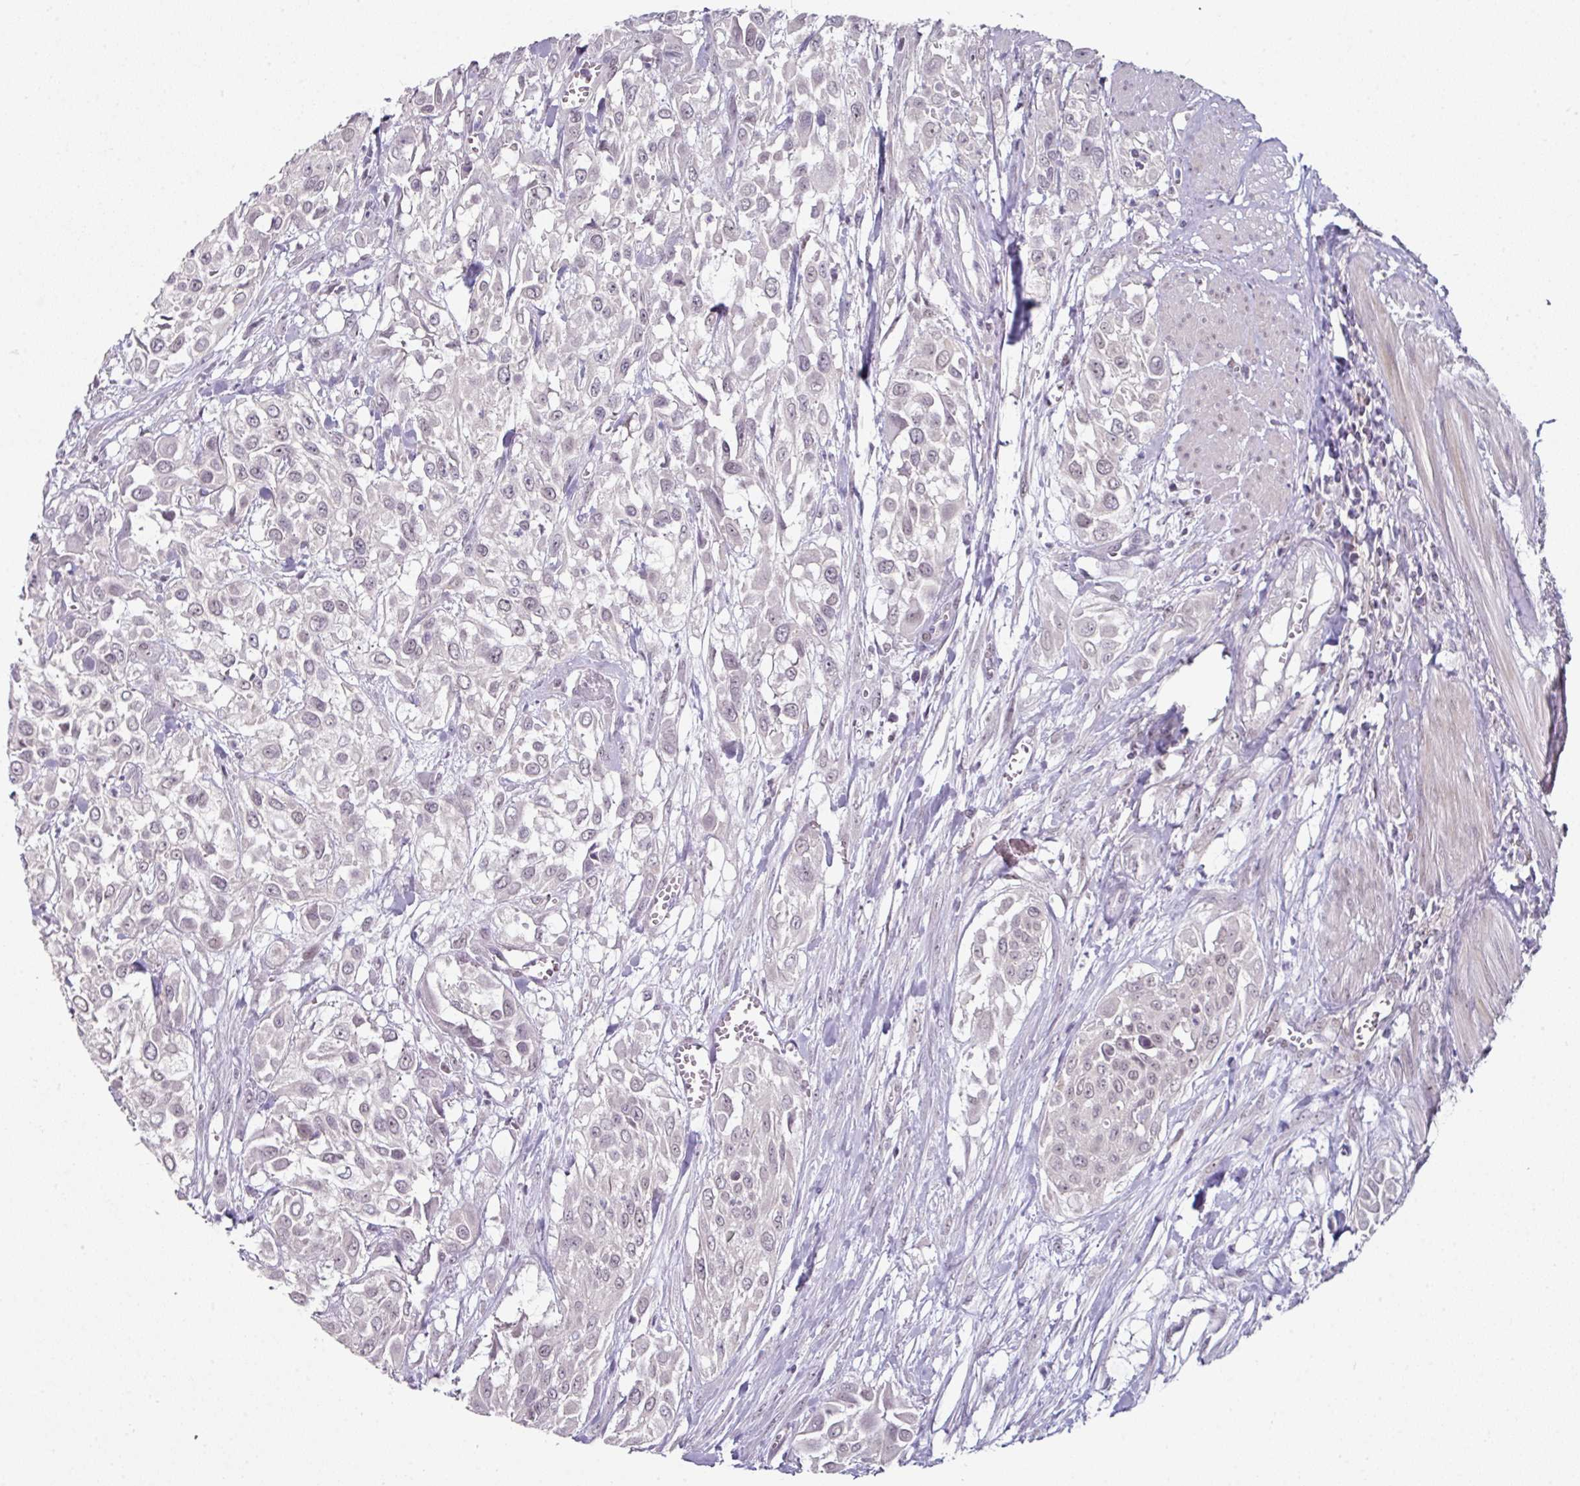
{"staining": {"intensity": "weak", "quantity": ">75%", "location": "nuclear"}, "tissue": "urothelial cancer", "cell_type": "Tumor cells", "image_type": "cancer", "snomed": [{"axis": "morphology", "description": "Urothelial carcinoma, High grade"}, {"axis": "topography", "description": "Urinary bladder"}], "caption": "Immunohistochemical staining of human urothelial carcinoma (high-grade) shows weak nuclear protein expression in about >75% of tumor cells.", "gene": "ELK1", "patient": {"sex": "male", "age": 57}}